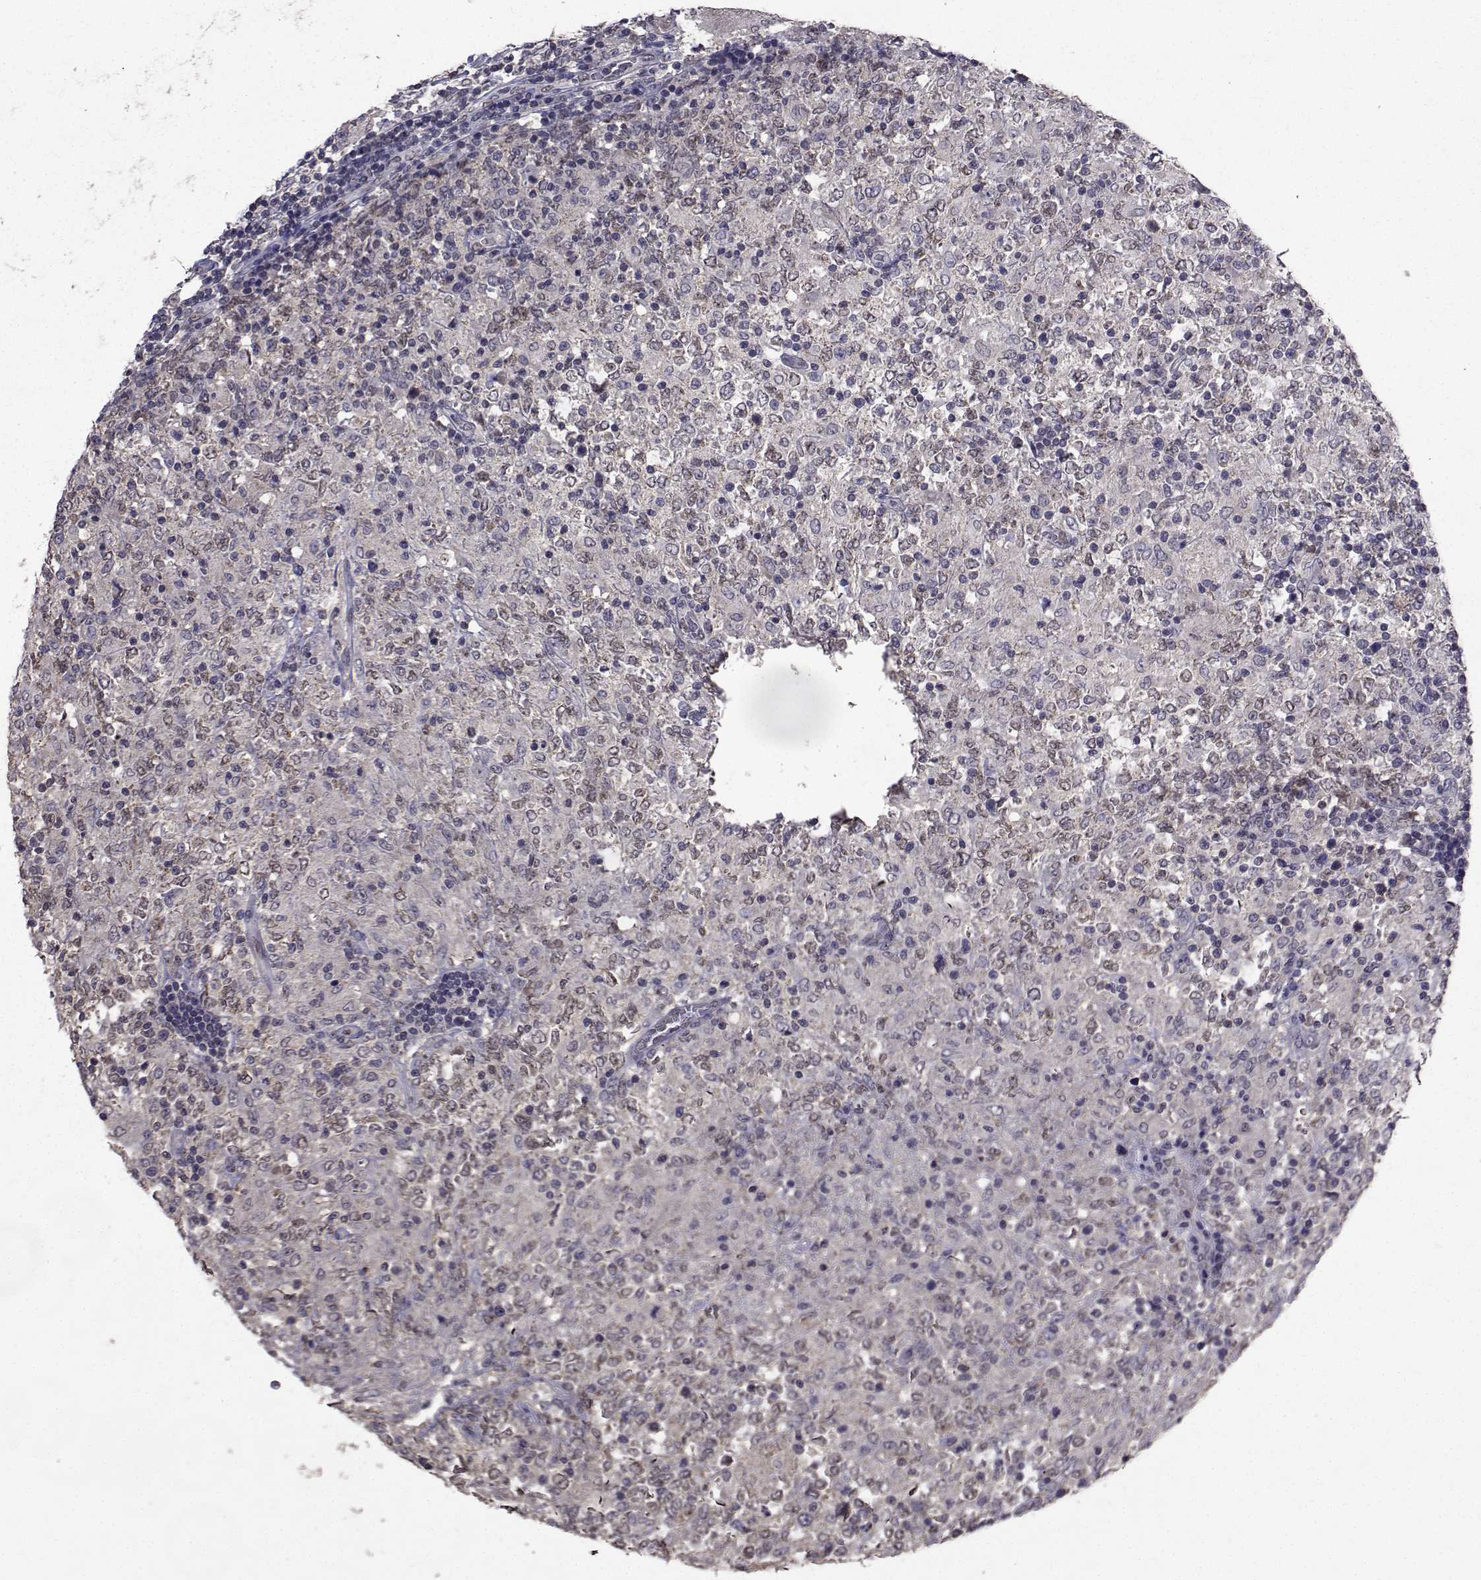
{"staining": {"intensity": "negative", "quantity": "none", "location": "none"}, "tissue": "lymphoma", "cell_type": "Tumor cells", "image_type": "cancer", "snomed": [{"axis": "morphology", "description": "Malignant lymphoma, non-Hodgkin's type, High grade"}, {"axis": "topography", "description": "Lymph node"}], "caption": "Immunohistochemistry (IHC) micrograph of neoplastic tissue: high-grade malignant lymphoma, non-Hodgkin's type stained with DAB (3,3'-diaminobenzidine) reveals no significant protein positivity in tumor cells.", "gene": "CYP2S1", "patient": {"sex": "female", "age": 84}}